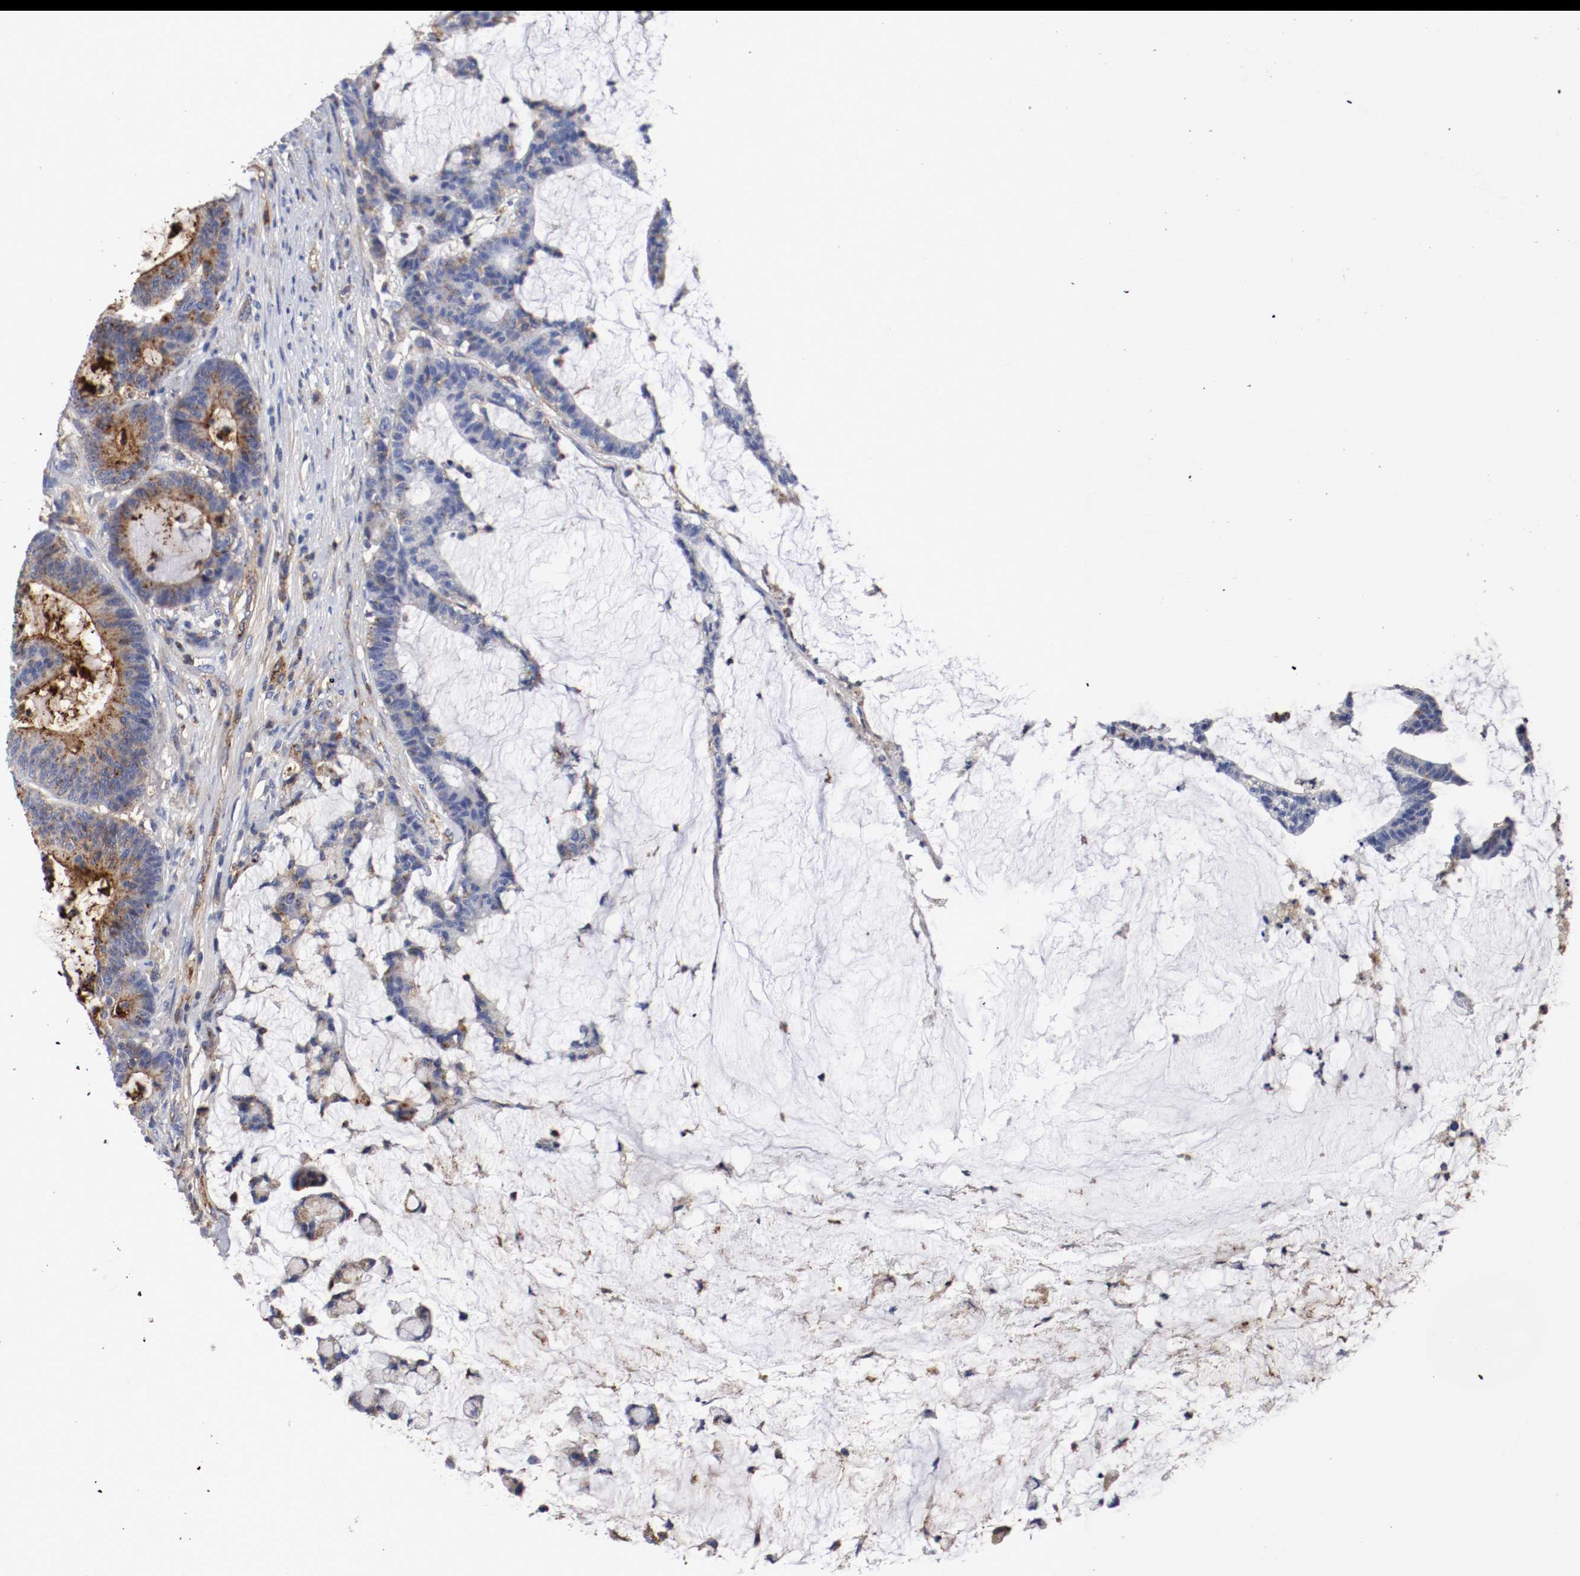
{"staining": {"intensity": "strong", "quantity": "25%-75%", "location": "cytoplasmic/membranous"}, "tissue": "colorectal cancer", "cell_type": "Tumor cells", "image_type": "cancer", "snomed": [{"axis": "morphology", "description": "Adenocarcinoma, NOS"}, {"axis": "topography", "description": "Colon"}], "caption": "Colorectal cancer stained with a brown dye shows strong cytoplasmic/membranous positive positivity in approximately 25%-75% of tumor cells.", "gene": "IFITM1", "patient": {"sex": "female", "age": 84}}